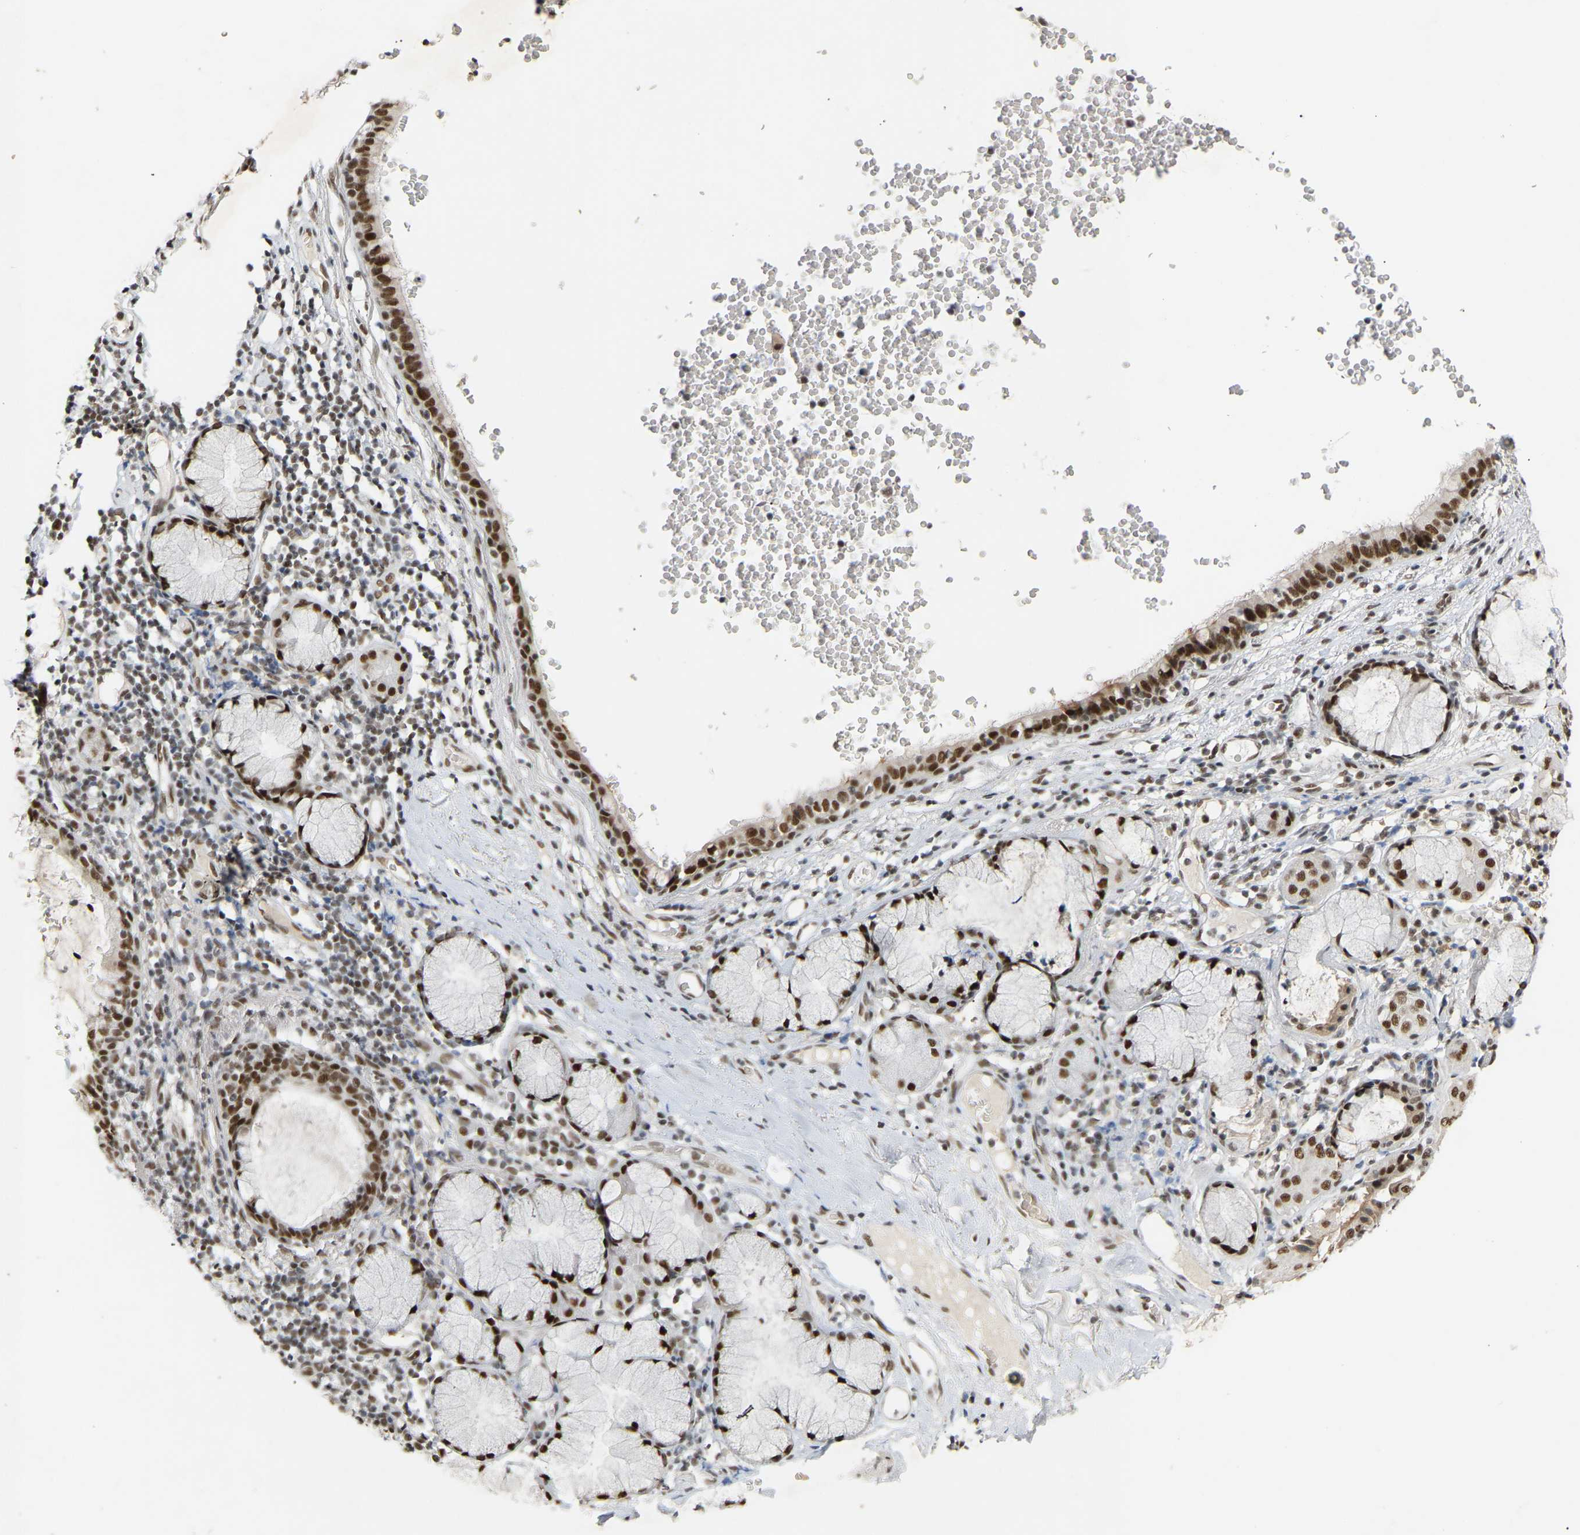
{"staining": {"intensity": "strong", "quantity": ">75%", "location": "nuclear"}, "tissue": "bronchus", "cell_type": "Respiratory epithelial cells", "image_type": "normal", "snomed": [{"axis": "morphology", "description": "Normal tissue, NOS"}, {"axis": "morphology", "description": "Inflammation, NOS"}, {"axis": "topography", "description": "Cartilage tissue"}, {"axis": "topography", "description": "Bronchus"}], "caption": "The image exhibits immunohistochemical staining of benign bronchus. There is strong nuclear positivity is identified in approximately >75% of respiratory epithelial cells. (DAB = brown stain, brightfield microscopy at high magnification).", "gene": "NELFB", "patient": {"sex": "male", "age": 77}}